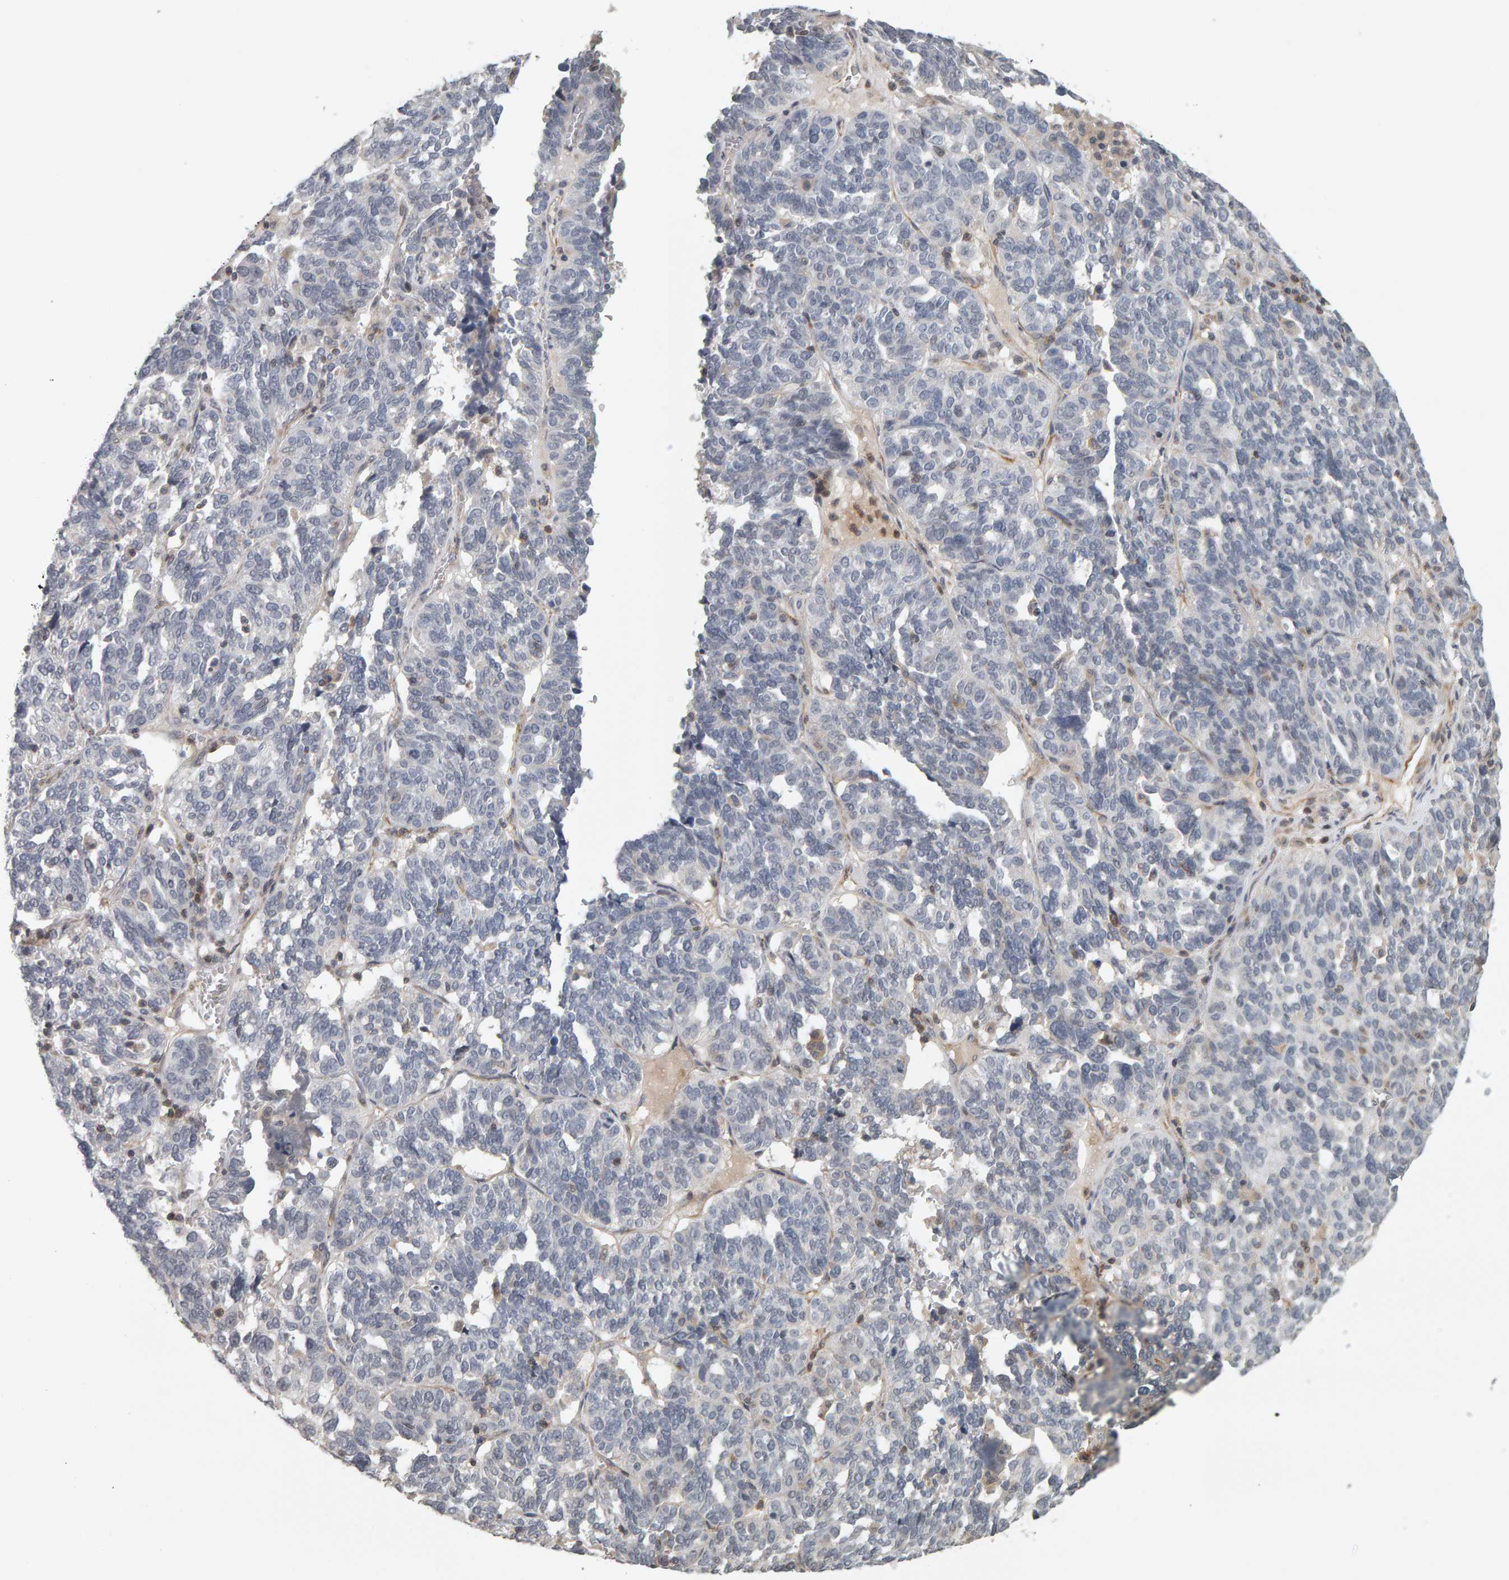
{"staining": {"intensity": "negative", "quantity": "none", "location": "none"}, "tissue": "ovarian cancer", "cell_type": "Tumor cells", "image_type": "cancer", "snomed": [{"axis": "morphology", "description": "Cystadenocarcinoma, serous, NOS"}, {"axis": "topography", "description": "Ovary"}], "caption": "DAB immunohistochemical staining of serous cystadenocarcinoma (ovarian) exhibits no significant expression in tumor cells.", "gene": "TEFM", "patient": {"sex": "female", "age": 59}}